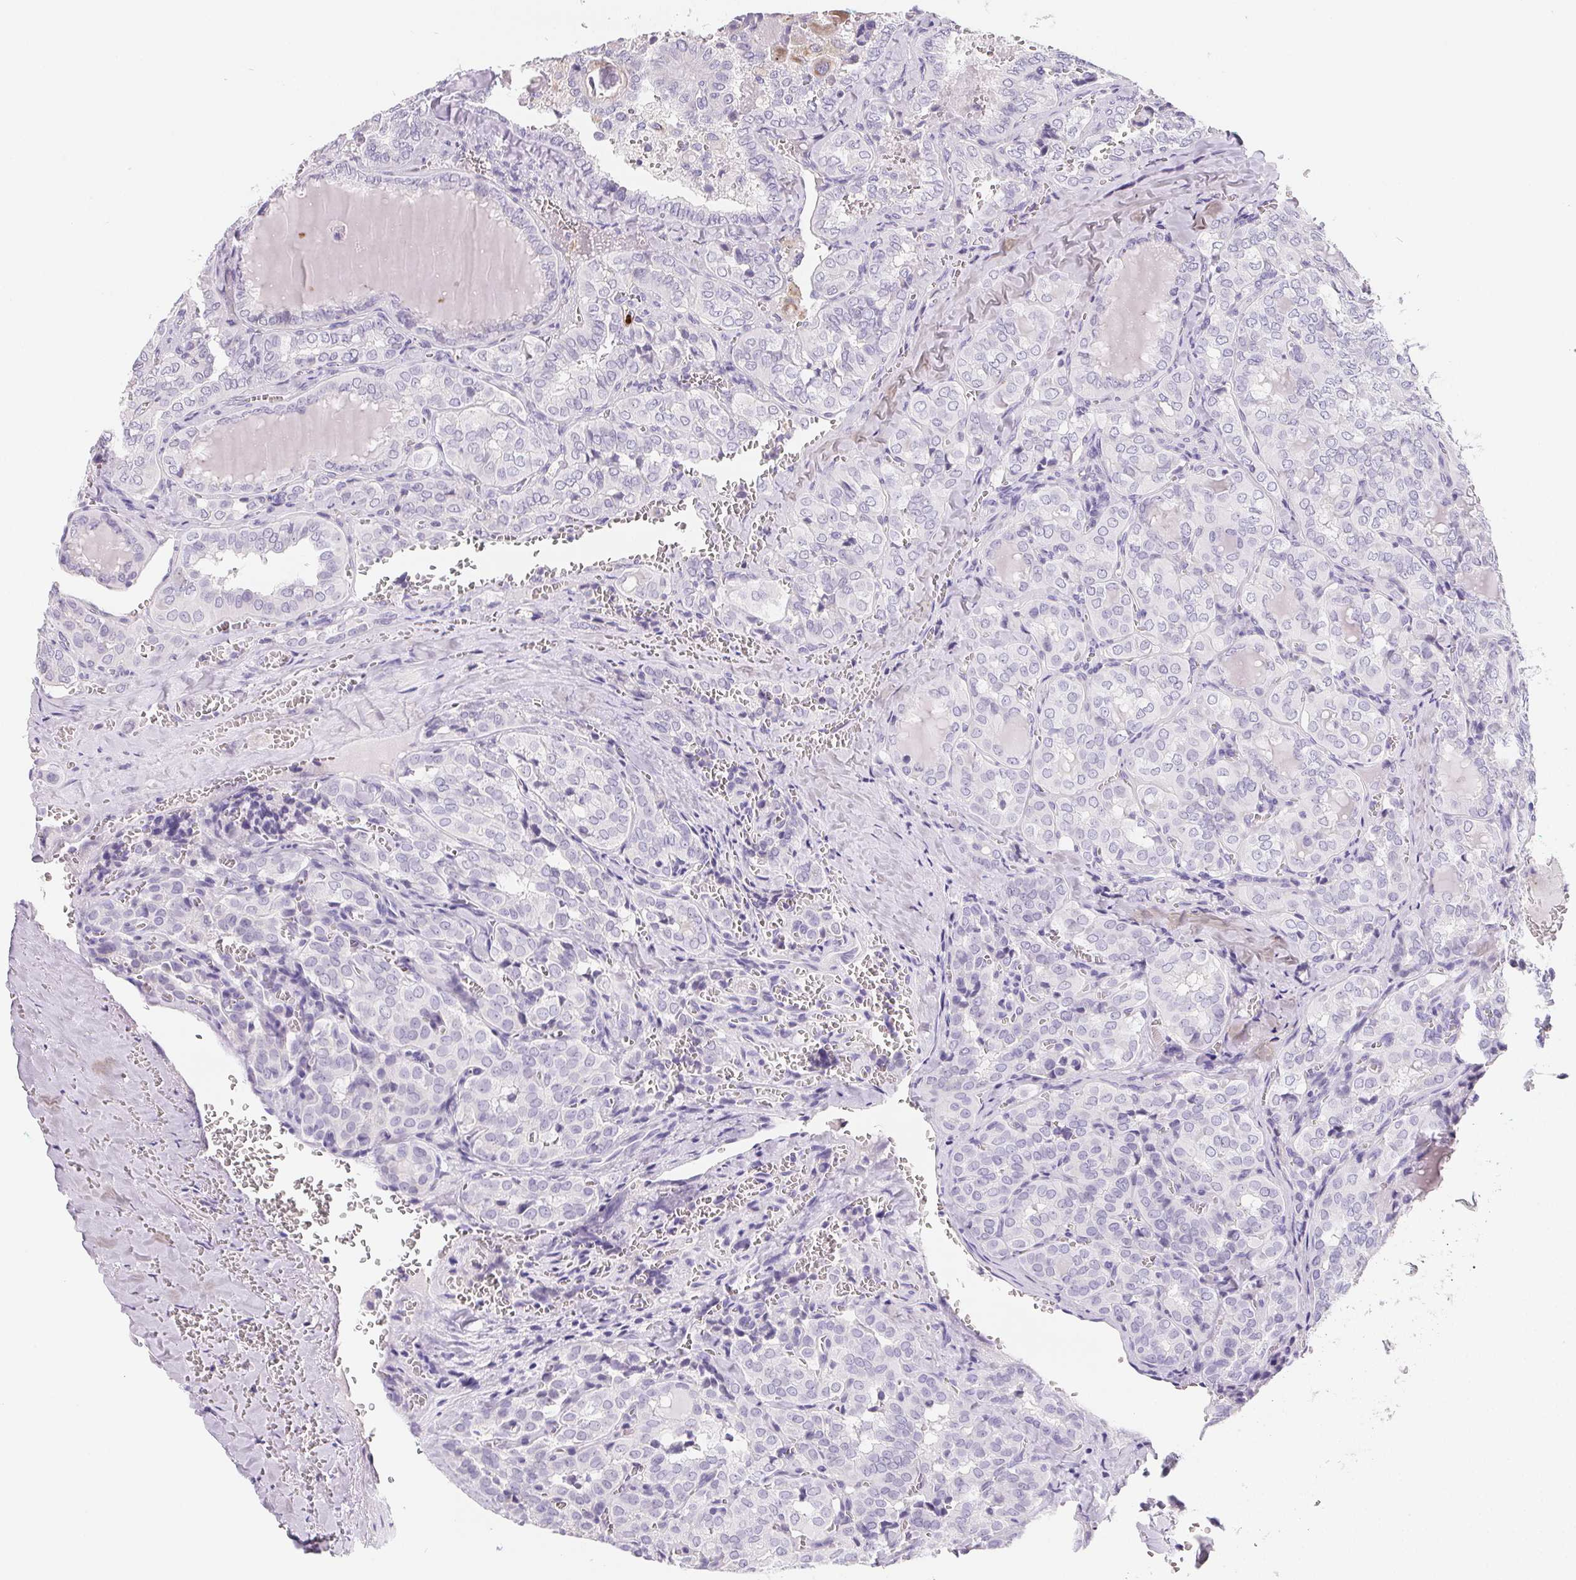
{"staining": {"intensity": "negative", "quantity": "none", "location": "none"}, "tissue": "thyroid cancer", "cell_type": "Tumor cells", "image_type": "cancer", "snomed": [{"axis": "morphology", "description": "Papillary adenocarcinoma, NOS"}, {"axis": "topography", "description": "Thyroid gland"}], "caption": "Immunohistochemical staining of papillary adenocarcinoma (thyroid) displays no significant staining in tumor cells.", "gene": "FDX1", "patient": {"sex": "female", "age": 41}}